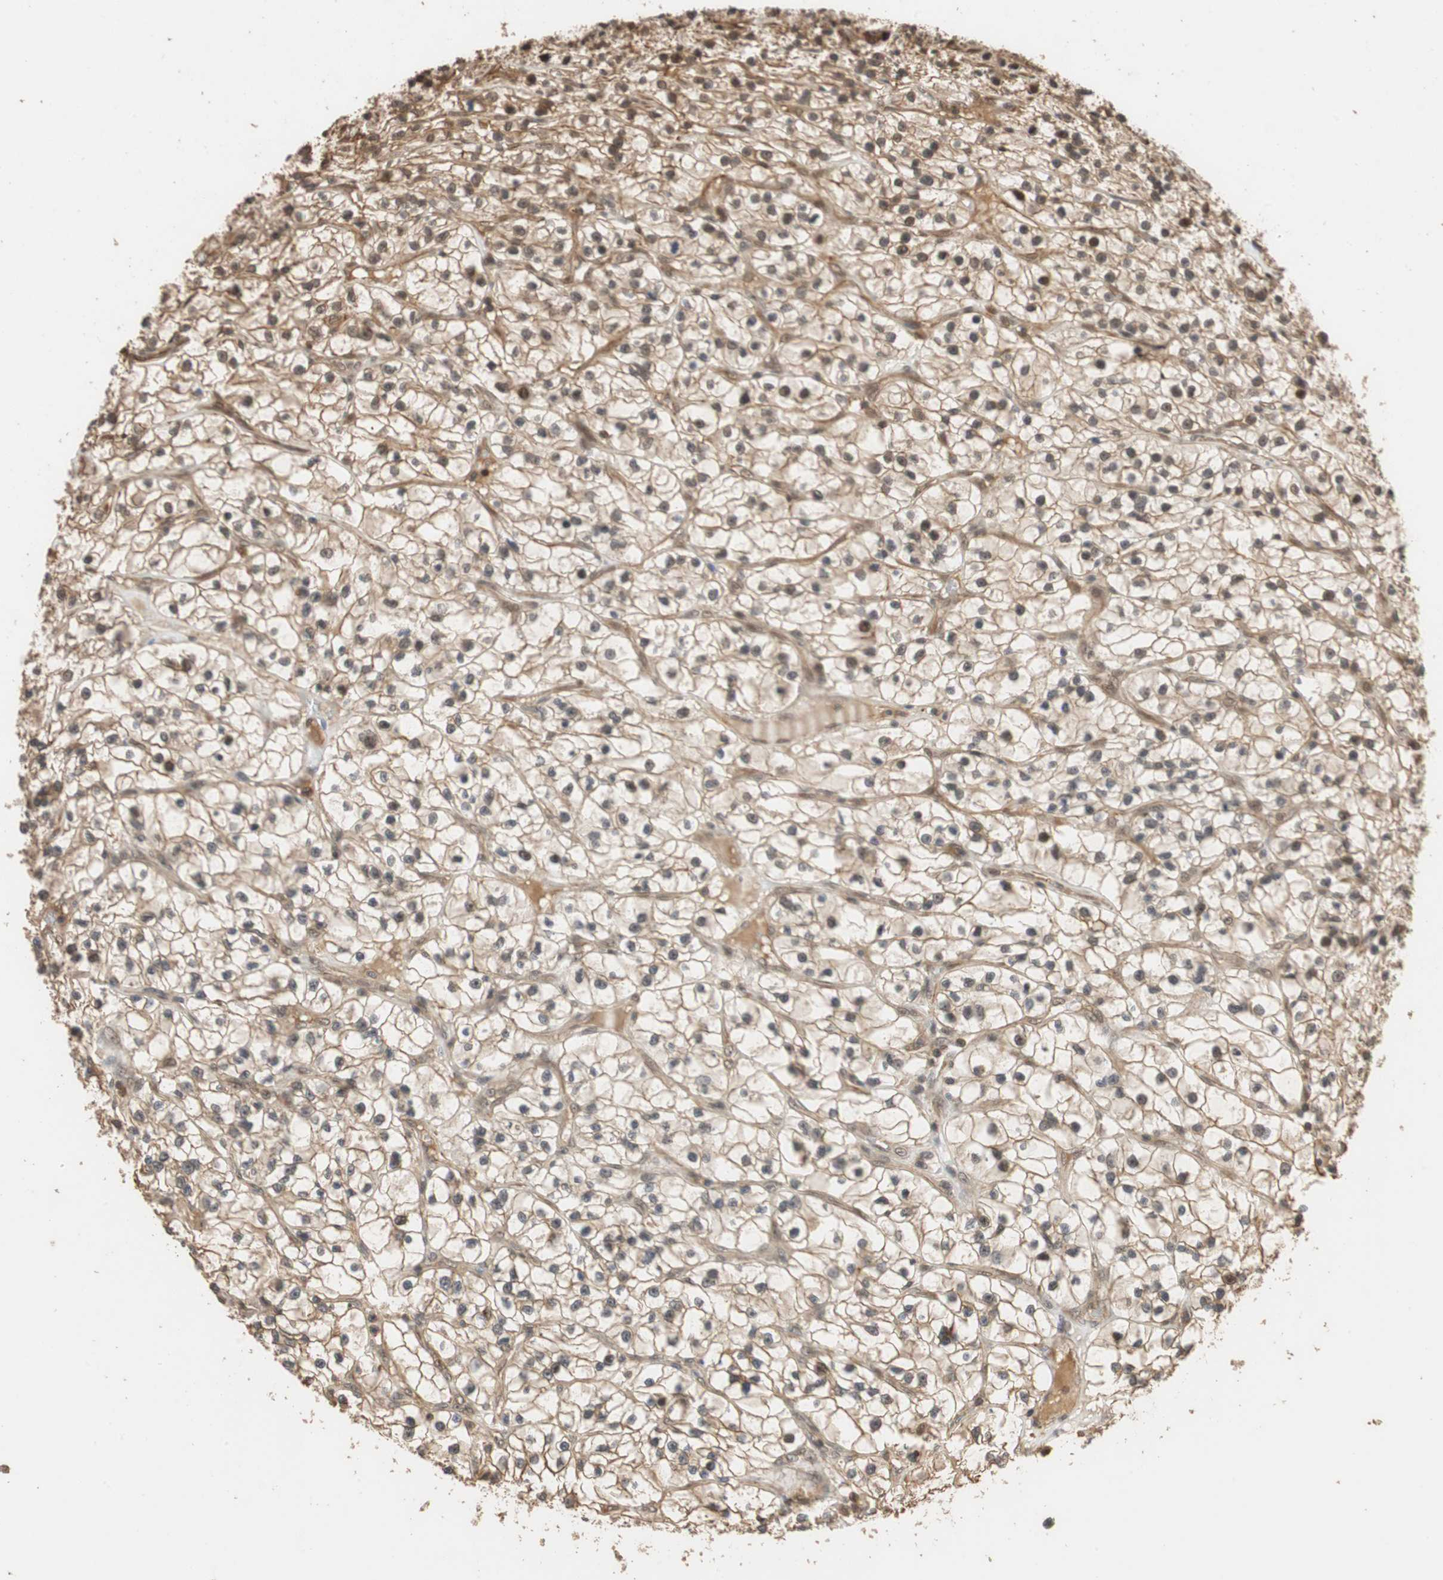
{"staining": {"intensity": "strong", "quantity": ">75%", "location": "cytoplasmic/membranous,nuclear"}, "tissue": "renal cancer", "cell_type": "Tumor cells", "image_type": "cancer", "snomed": [{"axis": "morphology", "description": "Adenocarcinoma, NOS"}, {"axis": "topography", "description": "Kidney"}], "caption": "Adenocarcinoma (renal) stained with a protein marker exhibits strong staining in tumor cells.", "gene": "CDC5L", "patient": {"sex": "female", "age": 57}}